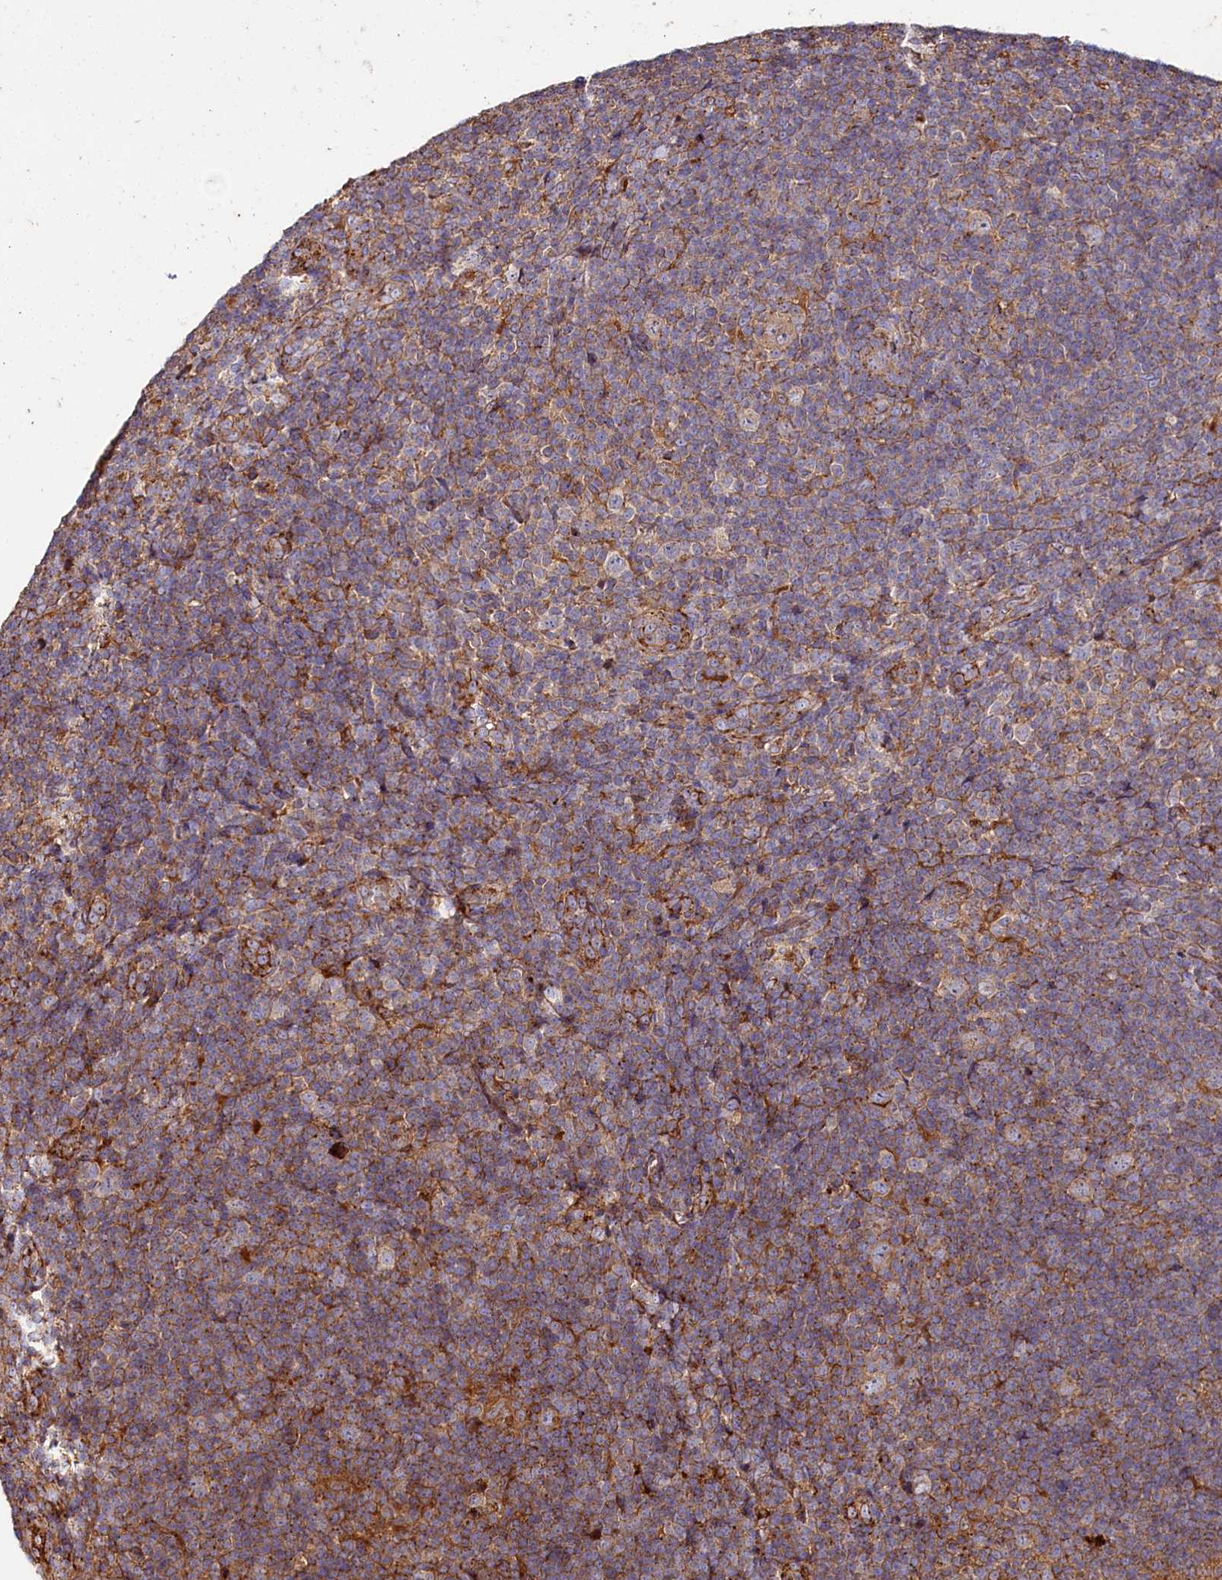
{"staining": {"intensity": "weak", "quantity": ">75%", "location": "cytoplasmic/membranous"}, "tissue": "lymphoma", "cell_type": "Tumor cells", "image_type": "cancer", "snomed": [{"axis": "morphology", "description": "Hodgkin's disease, NOS"}, {"axis": "topography", "description": "Lymph node"}], "caption": "The histopathology image displays staining of lymphoma, revealing weak cytoplasmic/membranous protein positivity (brown color) within tumor cells. (Stains: DAB in brown, nuclei in blue, Microscopy: brightfield microscopy at high magnification).", "gene": "WDR73", "patient": {"sex": "female", "age": 57}}